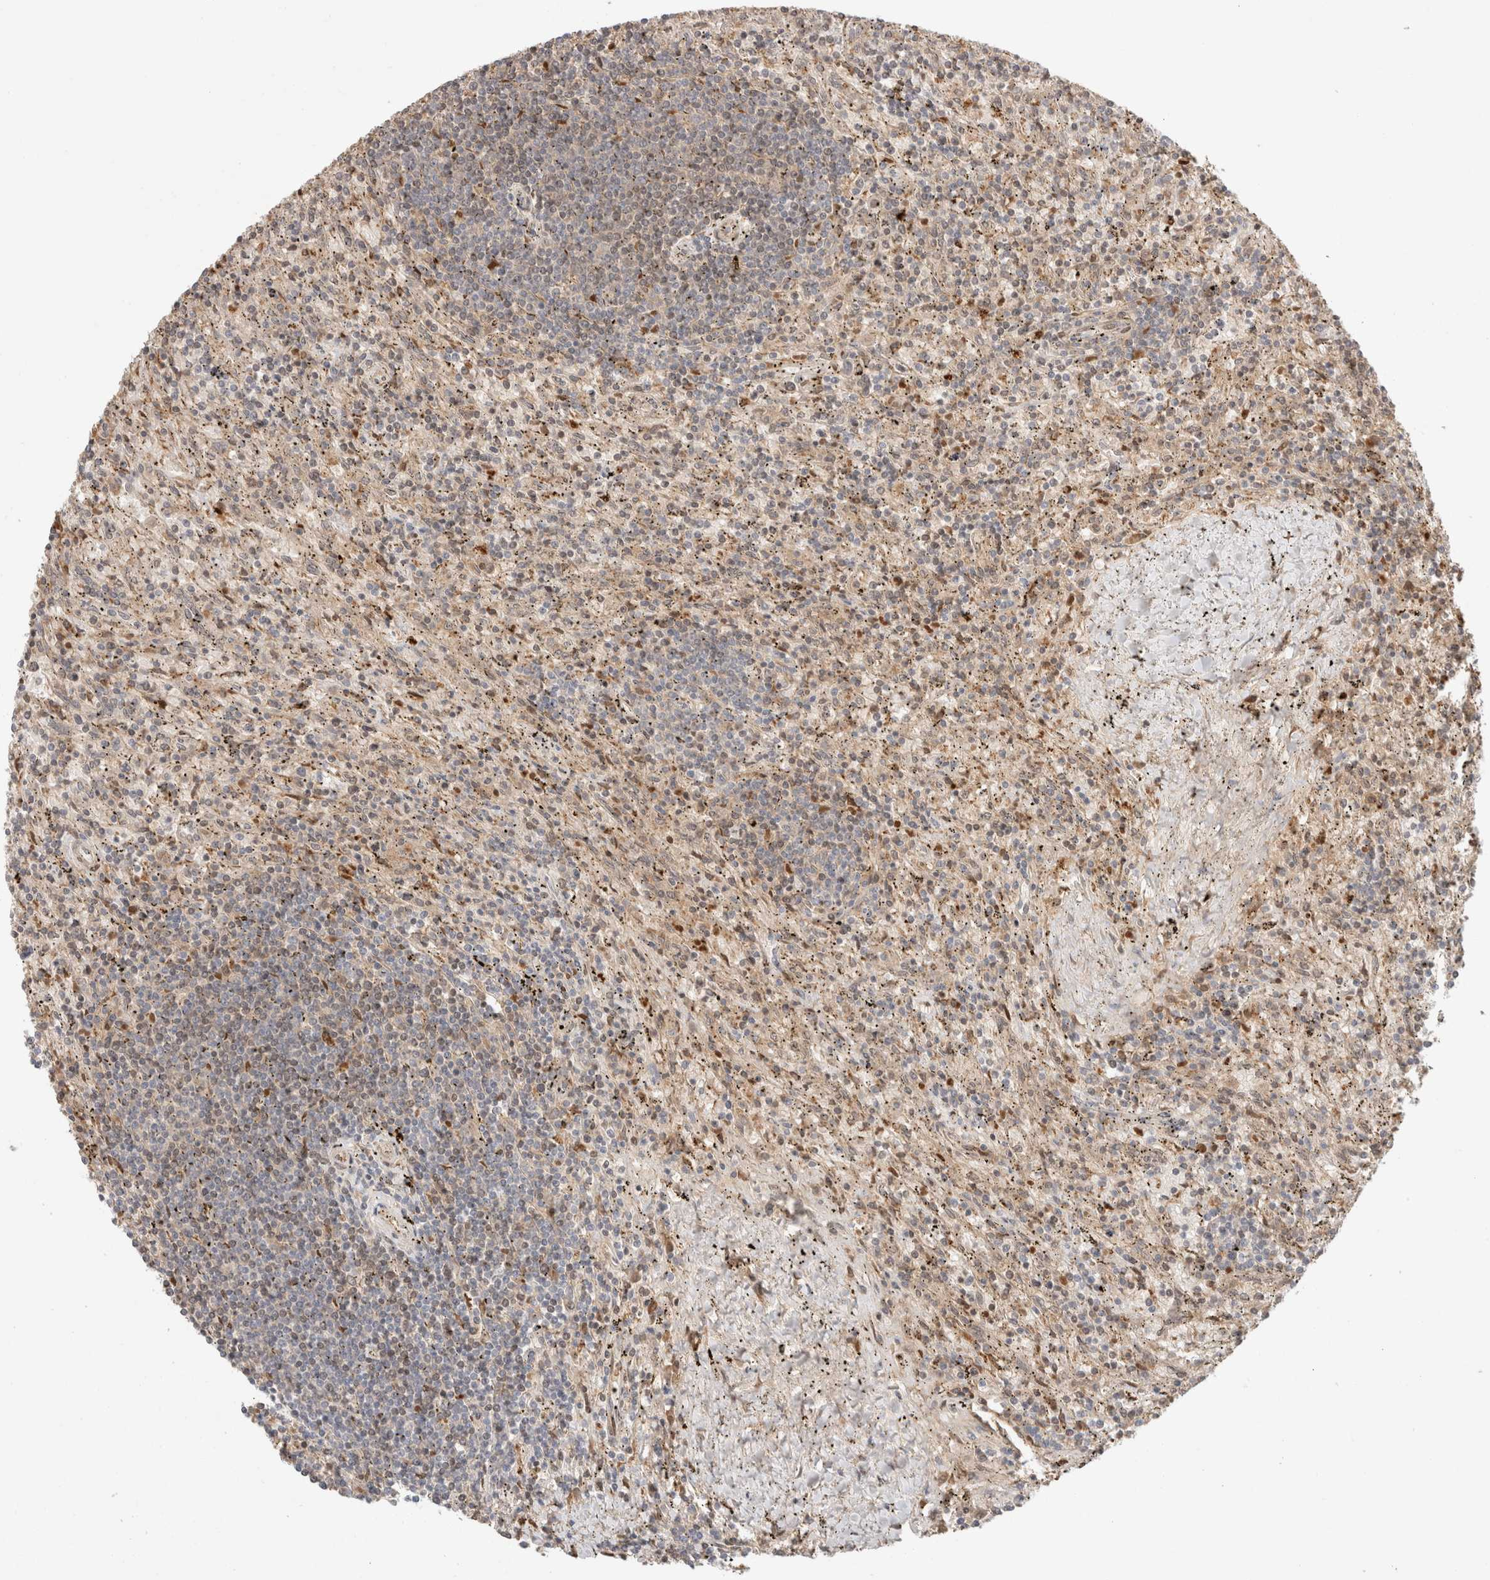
{"staining": {"intensity": "weak", "quantity": "<25%", "location": "nuclear"}, "tissue": "lymphoma", "cell_type": "Tumor cells", "image_type": "cancer", "snomed": [{"axis": "morphology", "description": "Malignant lymphoma, non-Hodgkin's type, Low grade"}, {"axis": "topography", "description": "Spleen"}], "caption": "Tumor cells show no significant expression in low-grade malignant lymphoma, non-Hodgkin's type.", "gene": "HSPG2", "patient": {"sex": "male", "age": 76}}